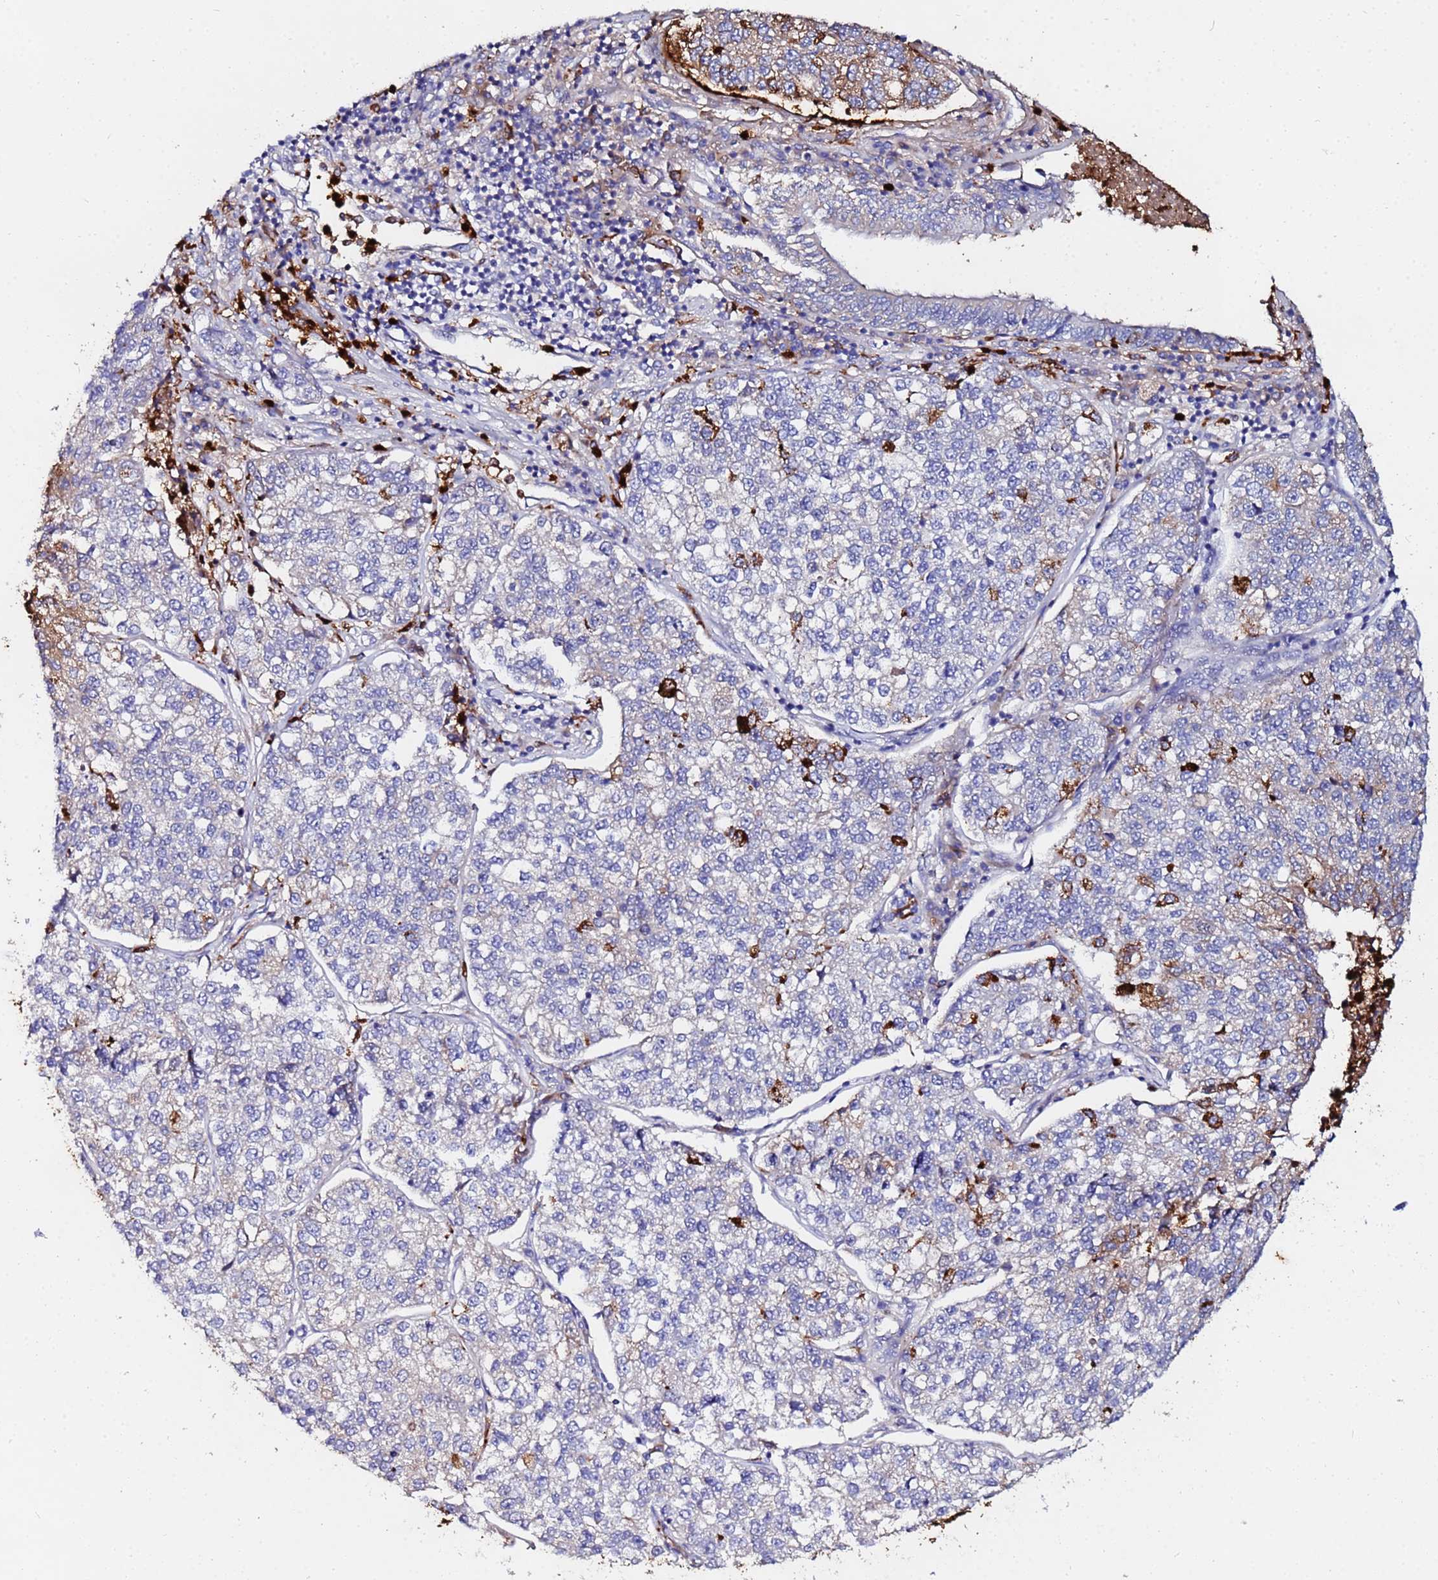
{"staining": {"intensity": "negative", "quantity": "none", "location": "none"}, "tissue": "lung cancer", "cell_type": "Tumor cells", "image_type": "cancer", "snomed": [{"axis": "morphology", "description": "Adenocarcinoma, NOS"}, {"axis": "topography", "description": "Lung"}], "caption": "Lung cancer (adenocarcinoma) was stained to show a protein in brown. There is no significant positivity in tumor cells.", "gene": "TUBAL3", "patient": {"sex": "male", "age": 49}}